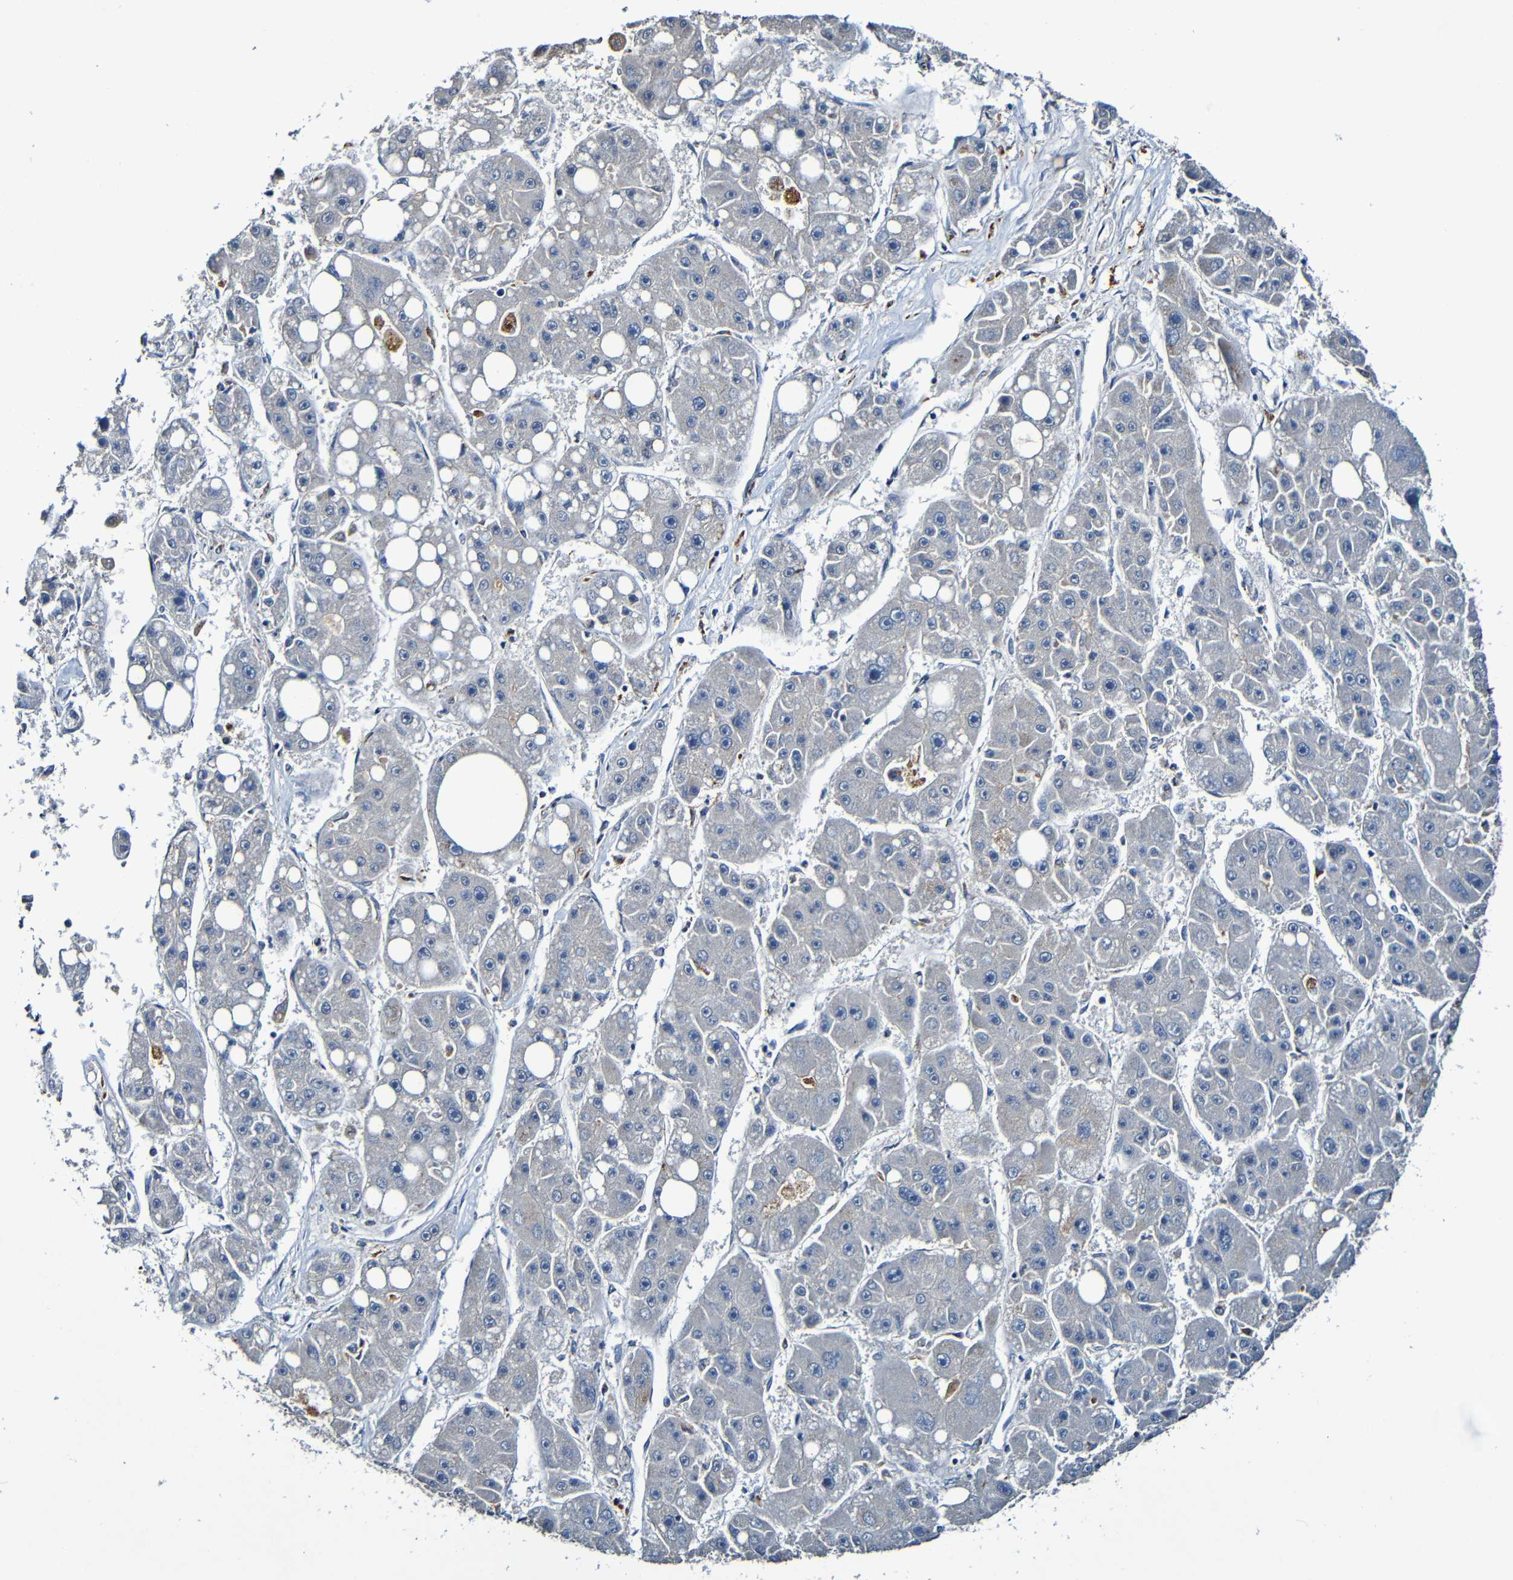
{"staining": {"intensity": "negative", "quantity": "none", "location": "none"}, "tissue": "liver cancer", "cell_type": "Tumor cells", "image_type": "cancer", "snomed": [{"axis": "morphology", "description": "Carcinoma, Hepatocellular, NOS"}, {"axis": "topography", "description": "Liver"}], "caption": "Immunohistochemistry (IHC) photomicrograph of hepatocellular carcinoma (liver) stained for a protein (brown), which demonstrates no staining in tumor cells. (DAB (3,3'-diaminobenzidine) immunohistochemistry, high magnification).", "gene": "LRRC70", "patient": {"sex": "female", "age": 61}}